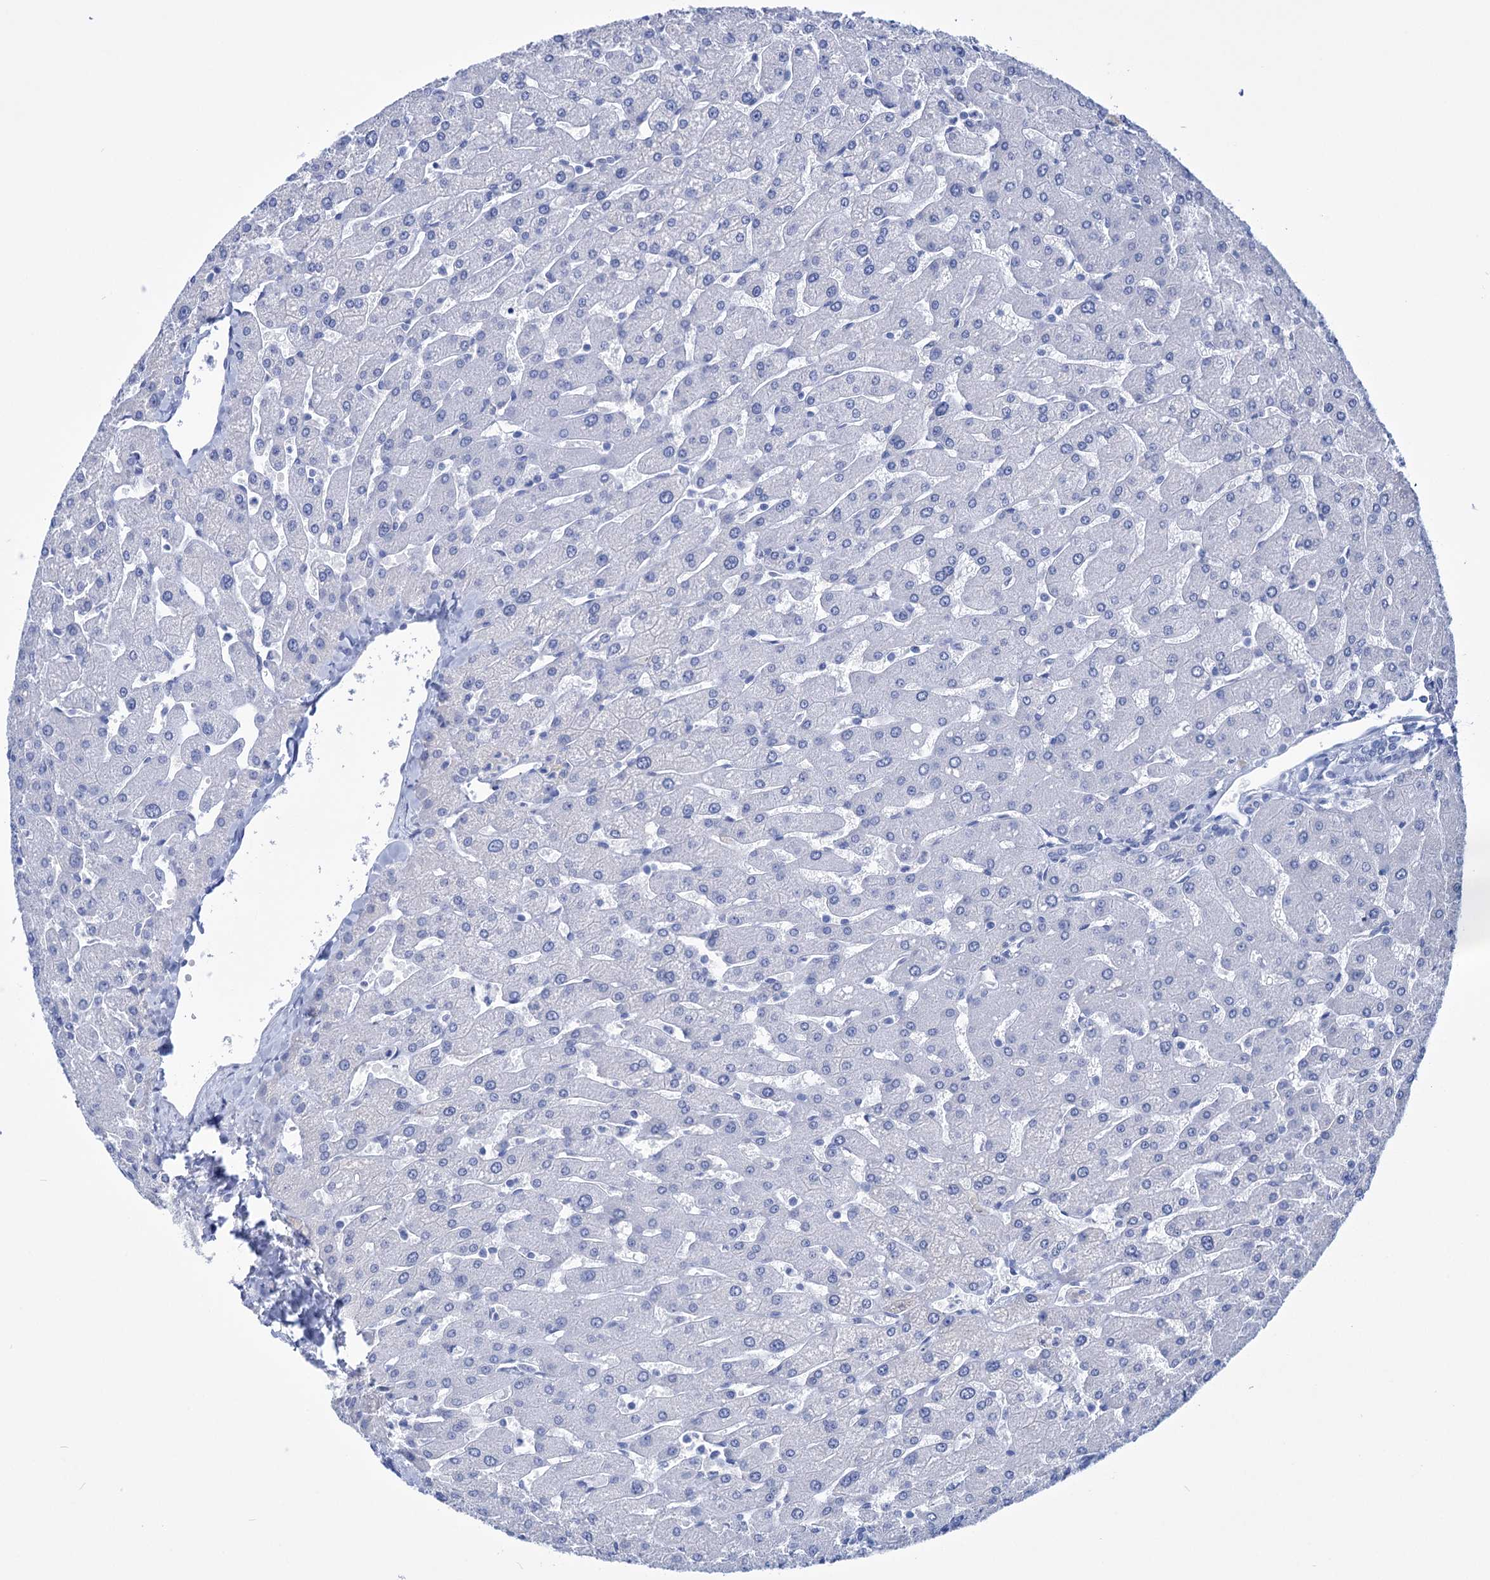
{"staining": {"intensity": "negative", "quantity": "none", "location": "none"}, "tissue": "liver", "cell_type": "Cholangiocytes", "image_type": "normal", "snomed": [{"axis": "morphology", "description": "Normal tissue, NOS"}, {"axis": "topography", "description": "Liver"}], "caption": "Unremarkable liver was stained to show a protein in brown. There is no significant expression in cholangiocytes. Nuclei are stained in blue.", "gene": "FBXW12", "patient": {"sex": "male", "age": 55}}